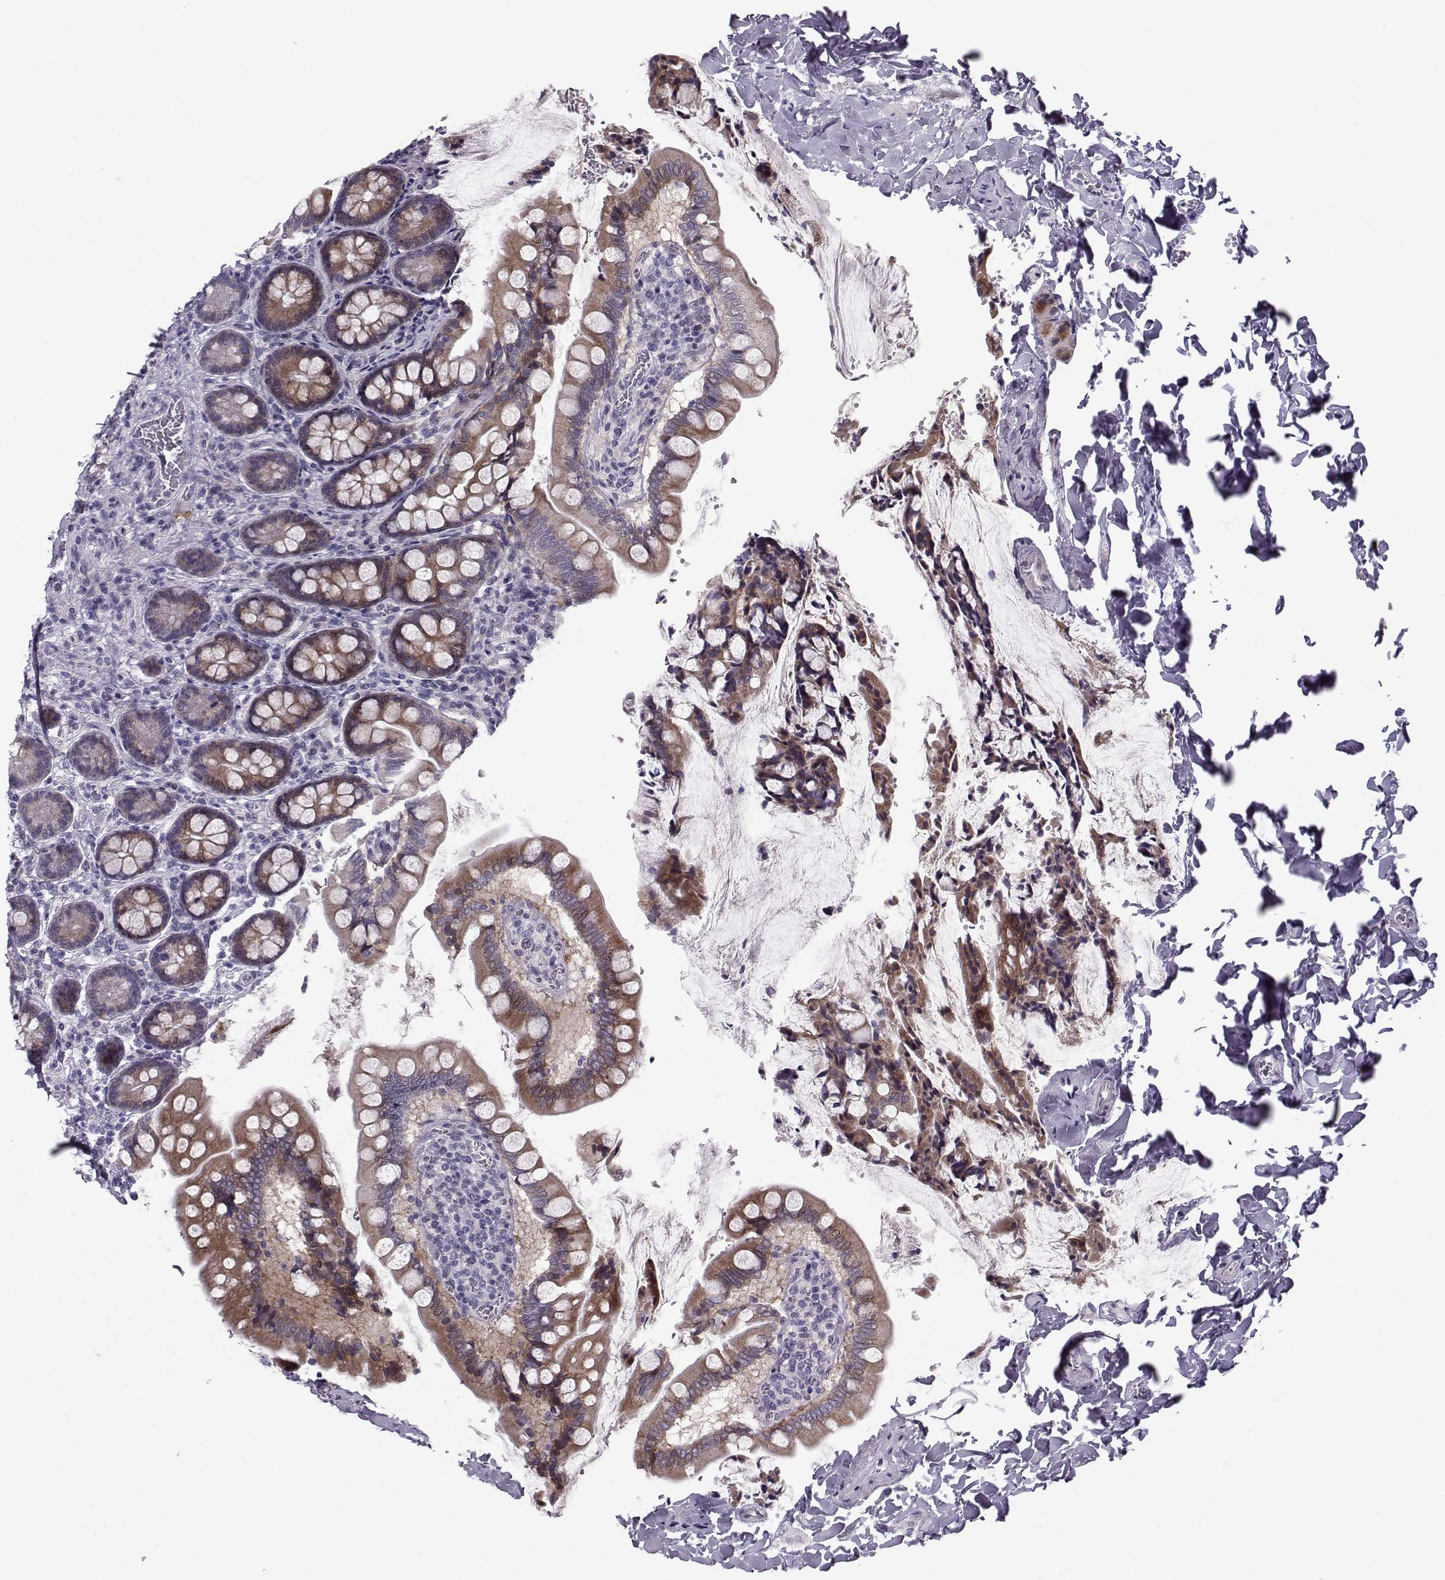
{"staining": {"intensity": "moderate", "quantity": "25%-75%", "location": "cytoplasmic/membranous"}, "tissue": "small intestine", "cell_type": "Glandular cells", "image_type": "normal", "snomed": [{"axis": "morphology", "description": "Normal tissue, NOS"}, {"axis": "topography", "description": "Small intestine"}], "caption": "An image showing moderate cytoplasmic/membranous staining in about 25%-75% of glandular cells in normal small intestine, as visualized by brown immunohistochemical staining.", "gene": "DMRT3", "patient": {"sex": "female", "age": 56}}